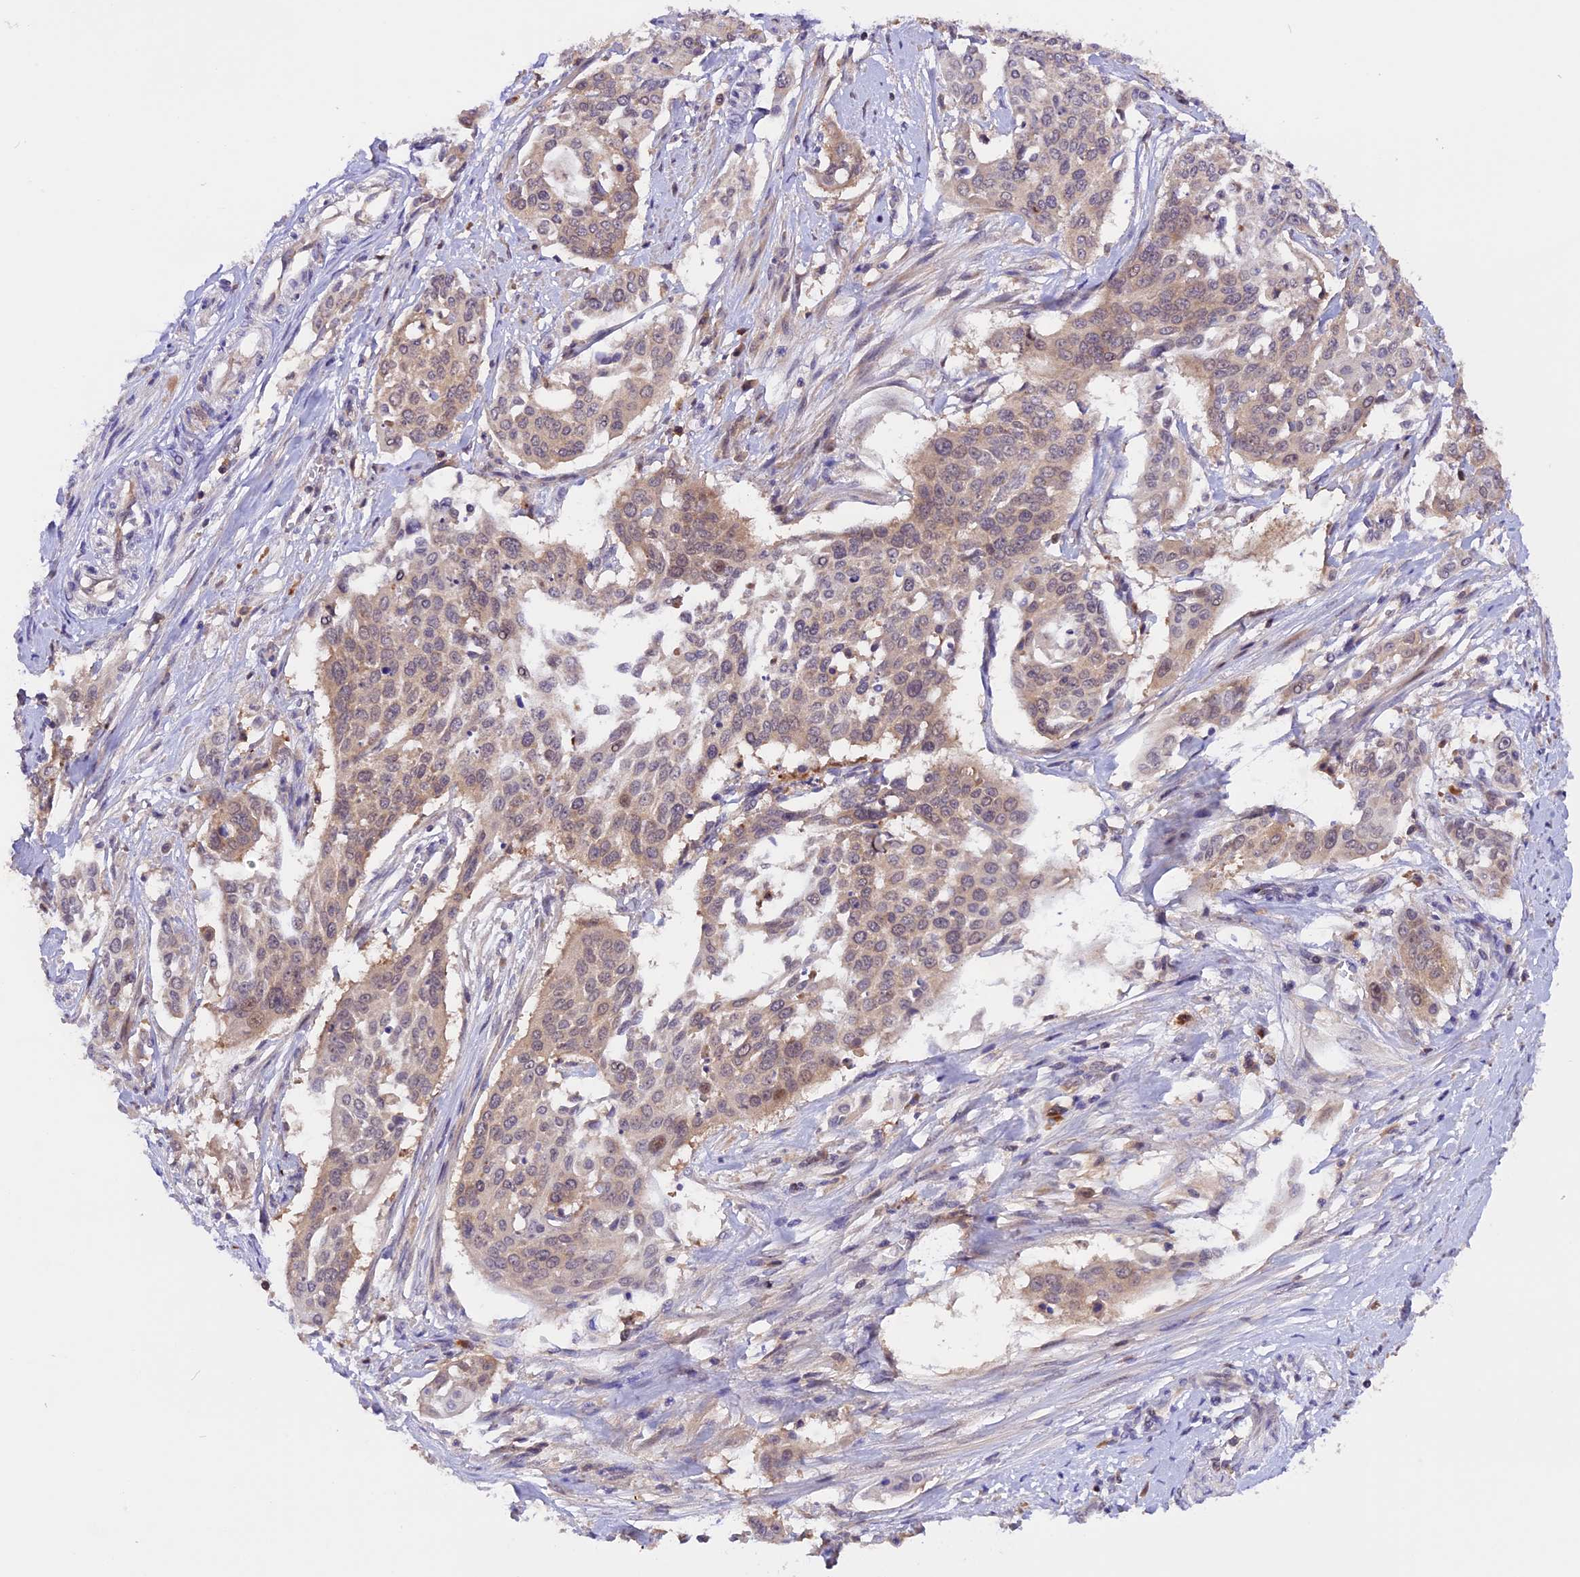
{"staining": {"intensity": "weak", "quantity": ">75%", "location": "cytoplasmic/membranous"}, "tissue": "cervical cancer", "cell_type": "Tumor cells", "image_type": "cancer", "snomed": [{"axis": "morphology", "description": "Squamous cell carcinoma, NOS"}, {"axis": "topography", "description": "Cervix"}], "caption": "Immunohistochemistry staining of cervical cancer (squamous cell carcinoma), which demonstrates low levels of weak cytoplasmic/membranous staining in approximately >75% of tumor cells indicating weak cytoplasmic/membranous protein expression. The staining was performed using DAB (brown) for protein detection and nuclei were counterstained in hematoxylin (blue).", "gene": "MARK4", "patient": {"sex": "female", "age": 44}}